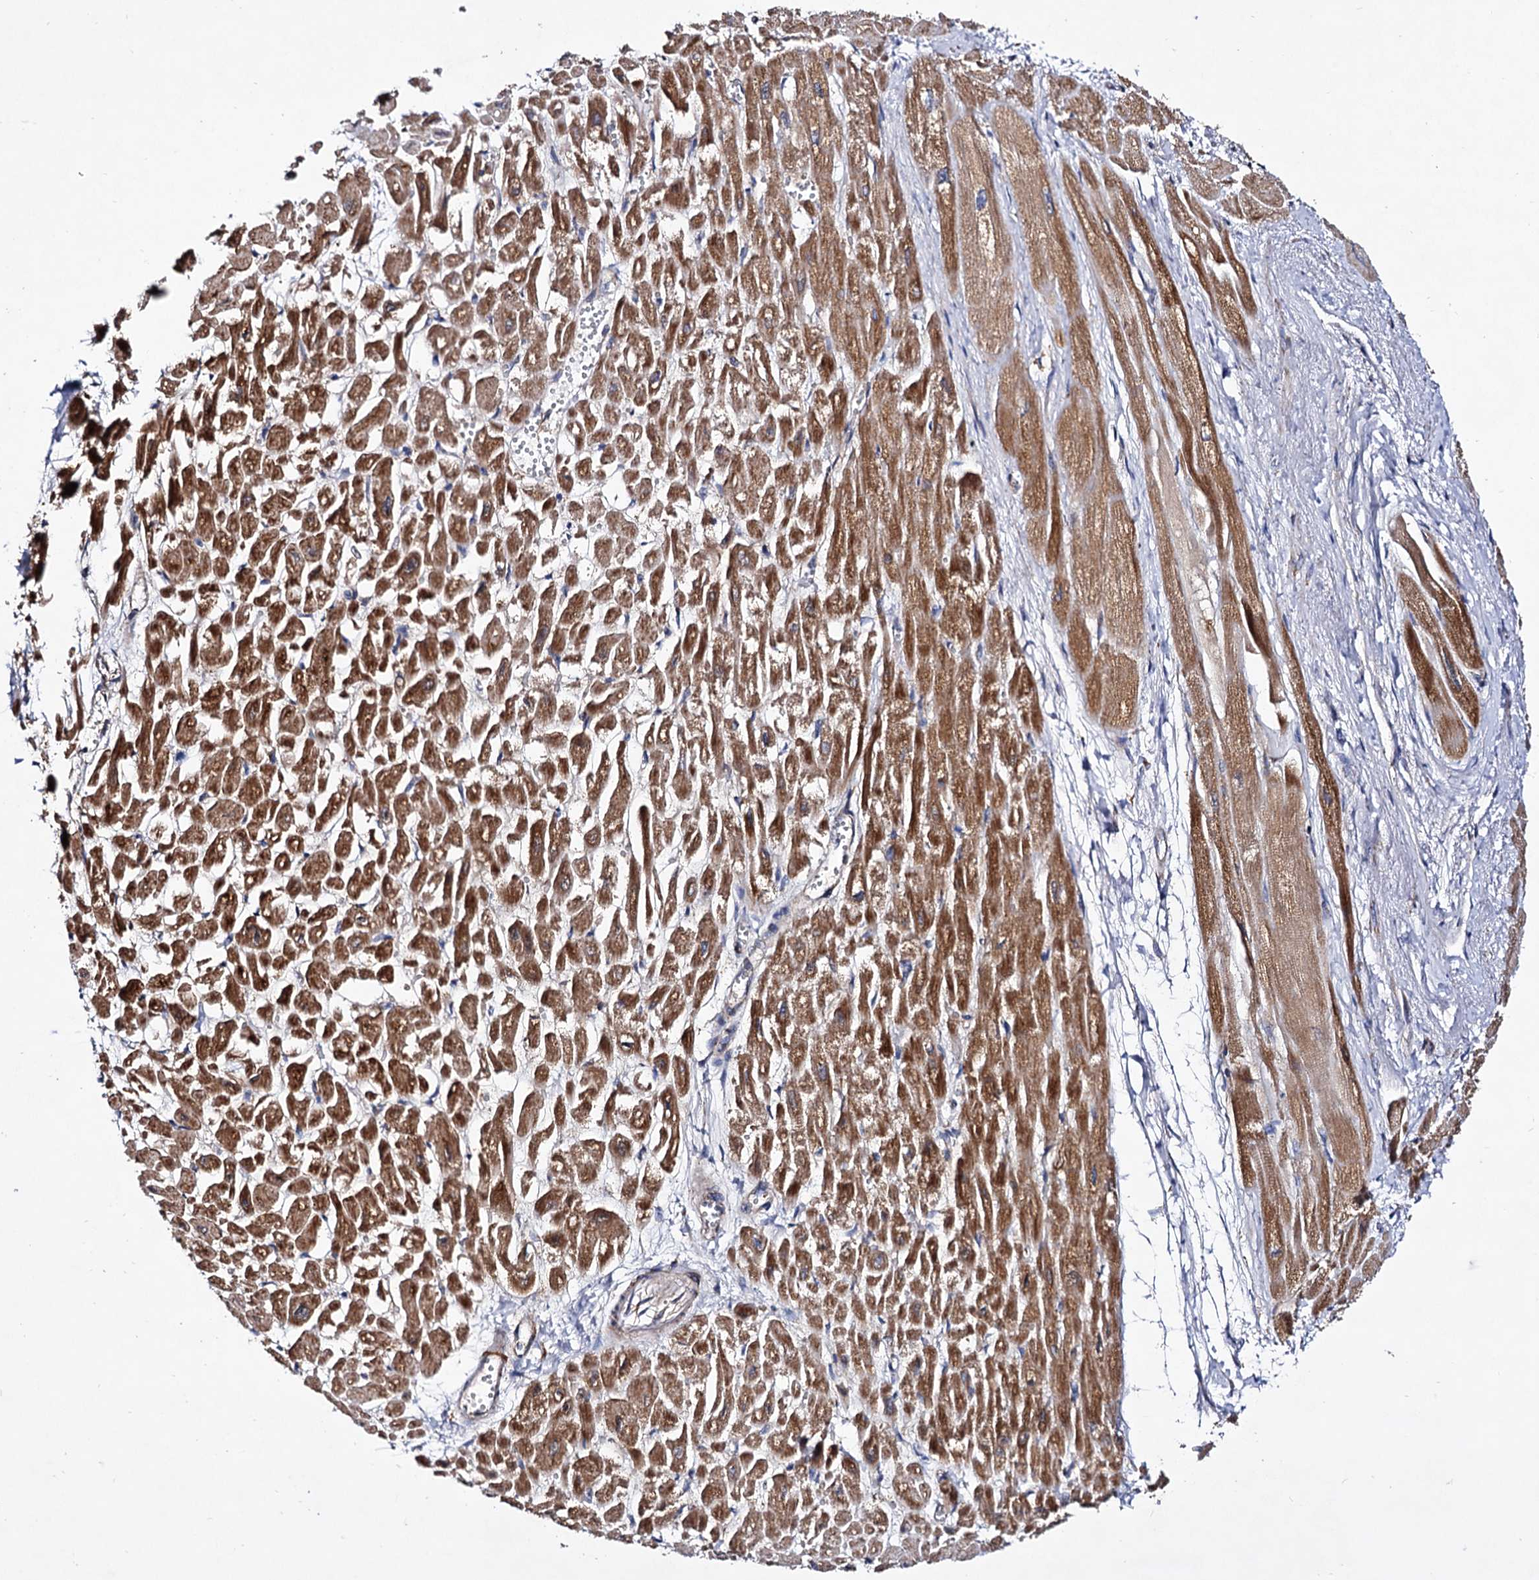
{"staining": {"intensity": "moderate", "quantity": ">75%", "location": "cytoplasmic/membranous"}, "tissue": "heart muscle", "cell_type": "Cardiomyocytes", "image_type": "normal", "snomed": [{"axis": "morphology", "description": "Normal tissue, NOS"}, {"axis": "topography", "description": "Heart"}], "caption": "The image shows immunohistochemical staining of normal heart muscle. There is moderate cytoplasmic/membranous expression is seen in approximately >75% of cardiomyocytes. (DAB IHC with brightfield microscopy, high magnification).", "gene": "ACAD9", "patient": {"sex": "male", "age": 54}}